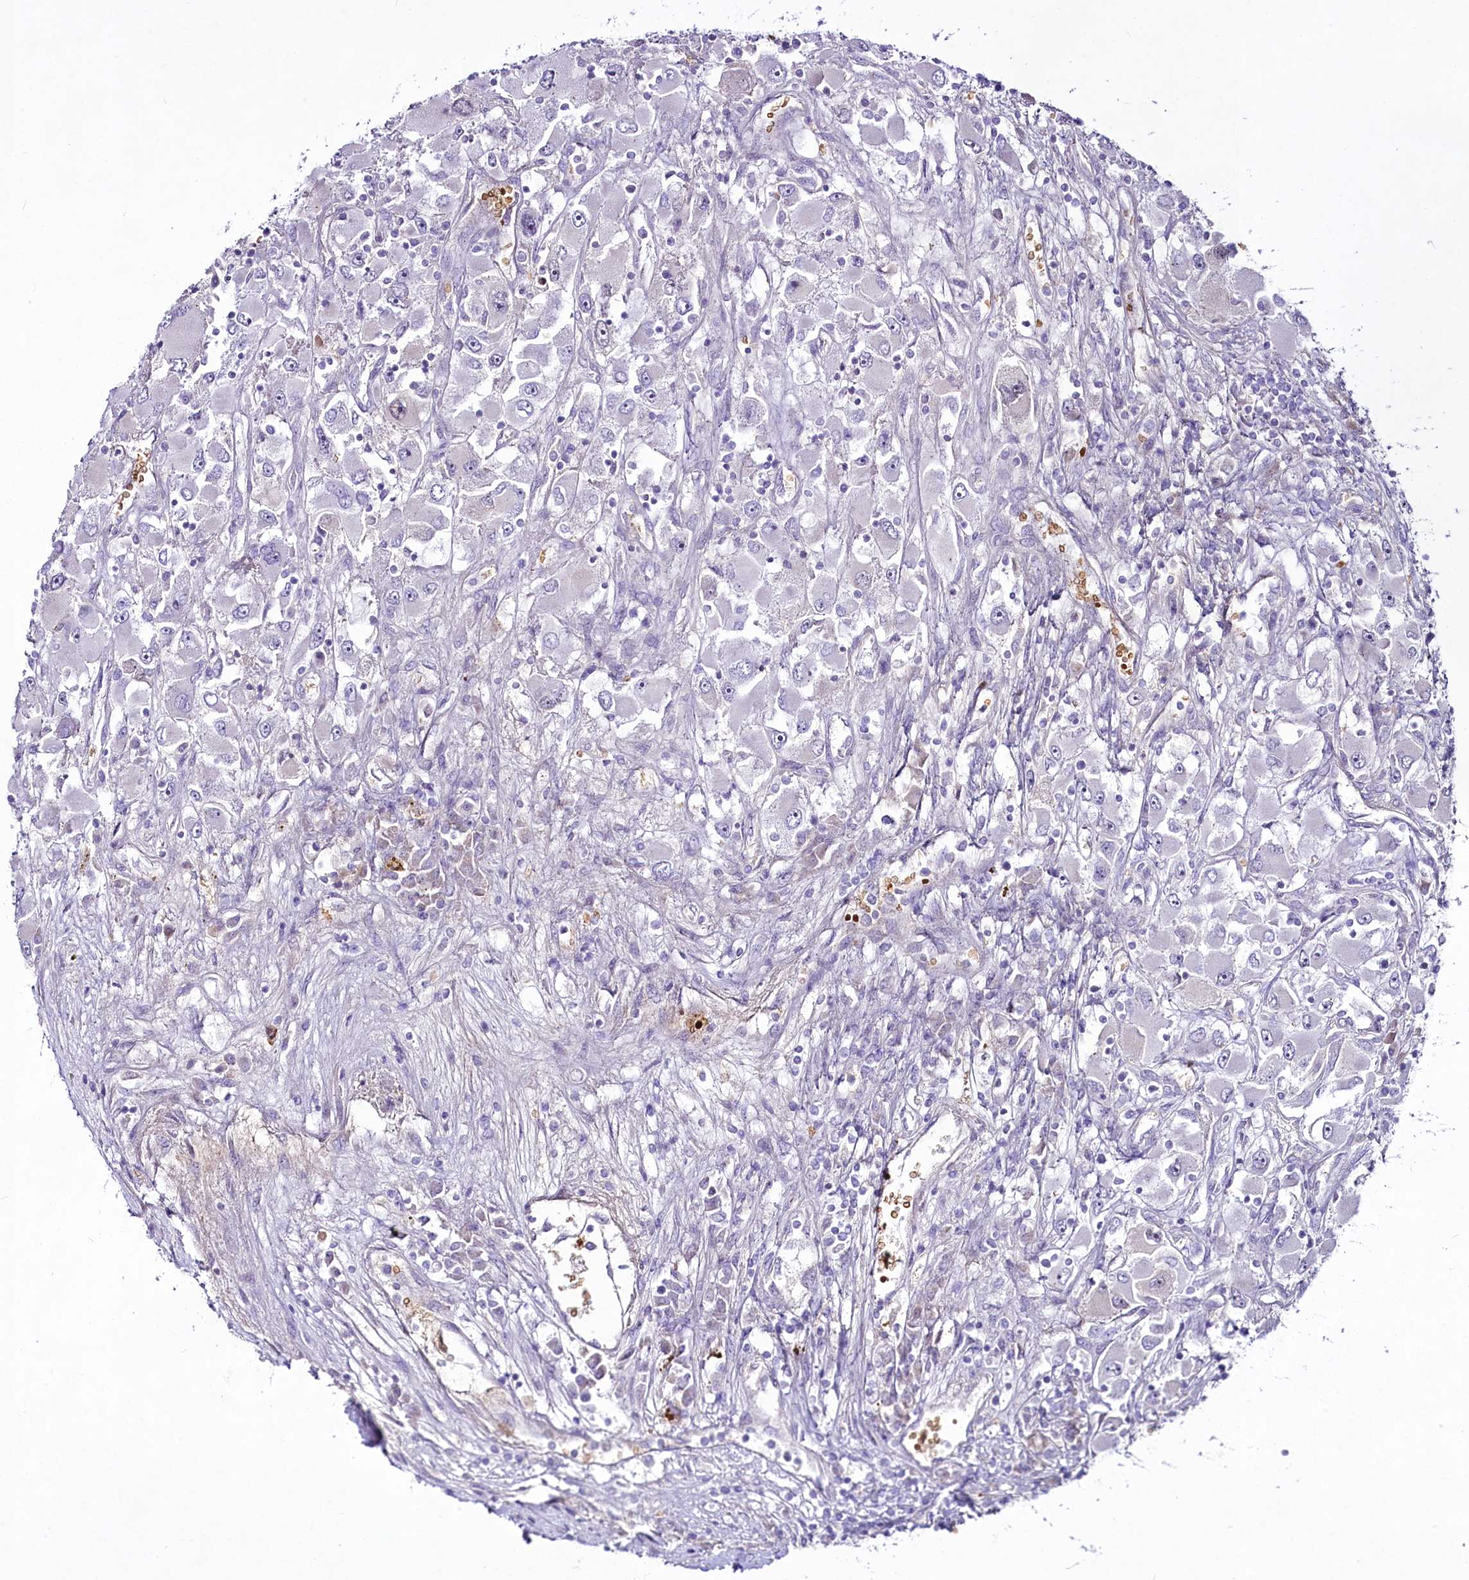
{"staining": {"intensity": "negative", "quantity": "none", "location": "none"}, "tissue": "renal cancer", "cell_type": "Tumor cells", "image_type": "cancer", "snomed": [{"axis": "morphology", "description": "Adenocarcinoma, NOS"}, {"axis": "topography", "description": "Kidney"}], "caption": "Protein analysis of renal adenocarcinoma displays no significant staining in tumor cells.", "gene": "SUSD3", "patient": {"sex": "female", "age": 52}}